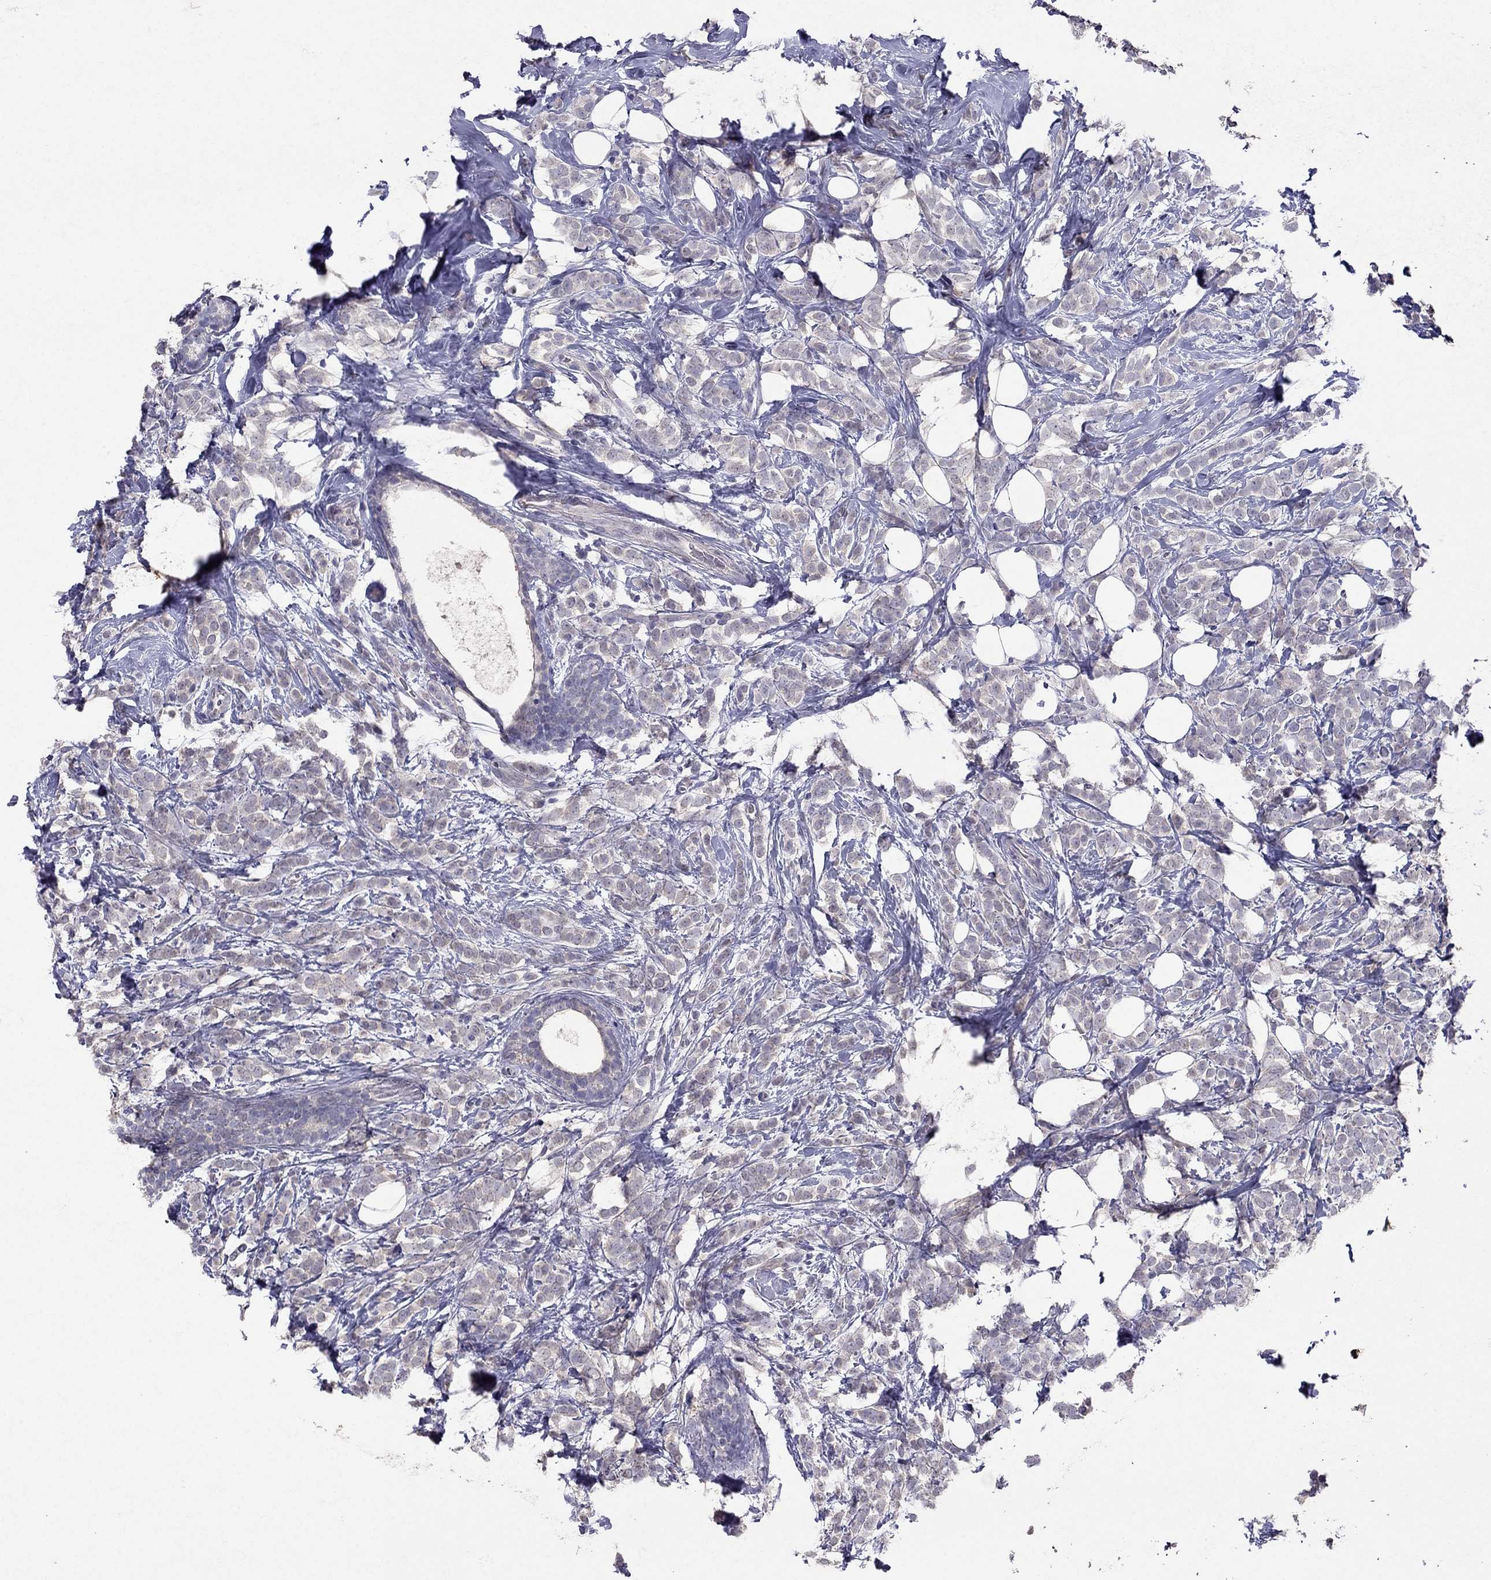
{"staining": {"intensity": "negative", "quantity": "none", "location": "none"}, "tissue": "breast cancer", "cell_type": "Tumor cells", "image_type": "cancer", "snomed": [{"axis": "morphology", "description": "Lobular carcinoma"}, {"axis": "topography", "description": "Breast"}], "caption": "Breast lobular carcinoma was stained to show a protein in brown. There is no significant positivity in tumor cells.", "gene": "FST", "patient": {"sex": "female", "age": 49}}